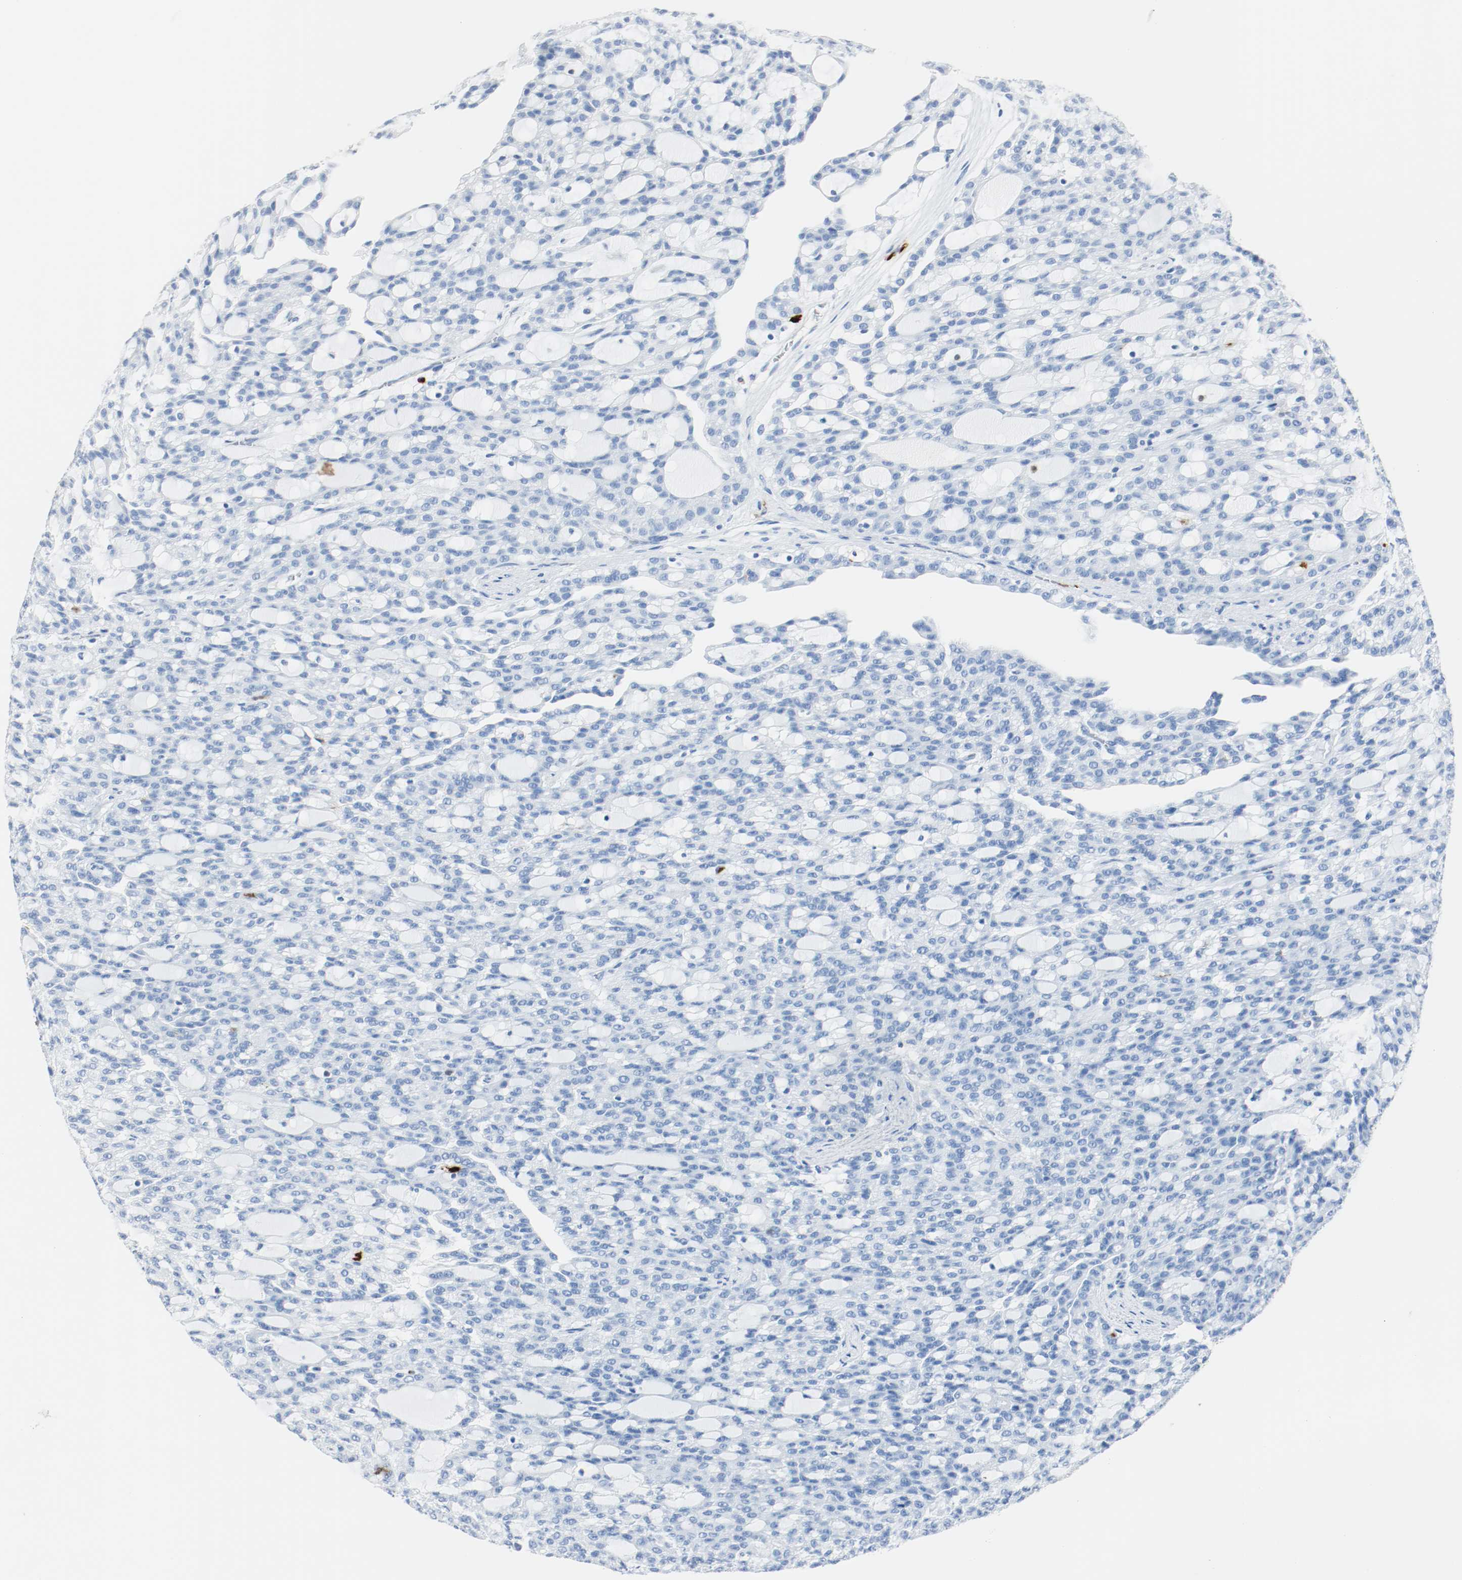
{"staining": {"intensity": "negative", "quantity": "none", "location": "none"}, "tissue": "renal cancer", "cell_type": "Tumor cells", "image_type": "cancer", "snomed": [{"axis": "morphology", "description": "Adenocarcinoma, NOS"}, {"axis": "topography", "description": "Kidney"}], "caption": "High magnification brightfield microscopy of adenocarcinoma (renal) stained with DAB (brown) and counterstained with hematoxylin (blue): tumor cells show no significant staining.", "gene": "S100A9", "patient": {"sex": "male", "age": 63}}